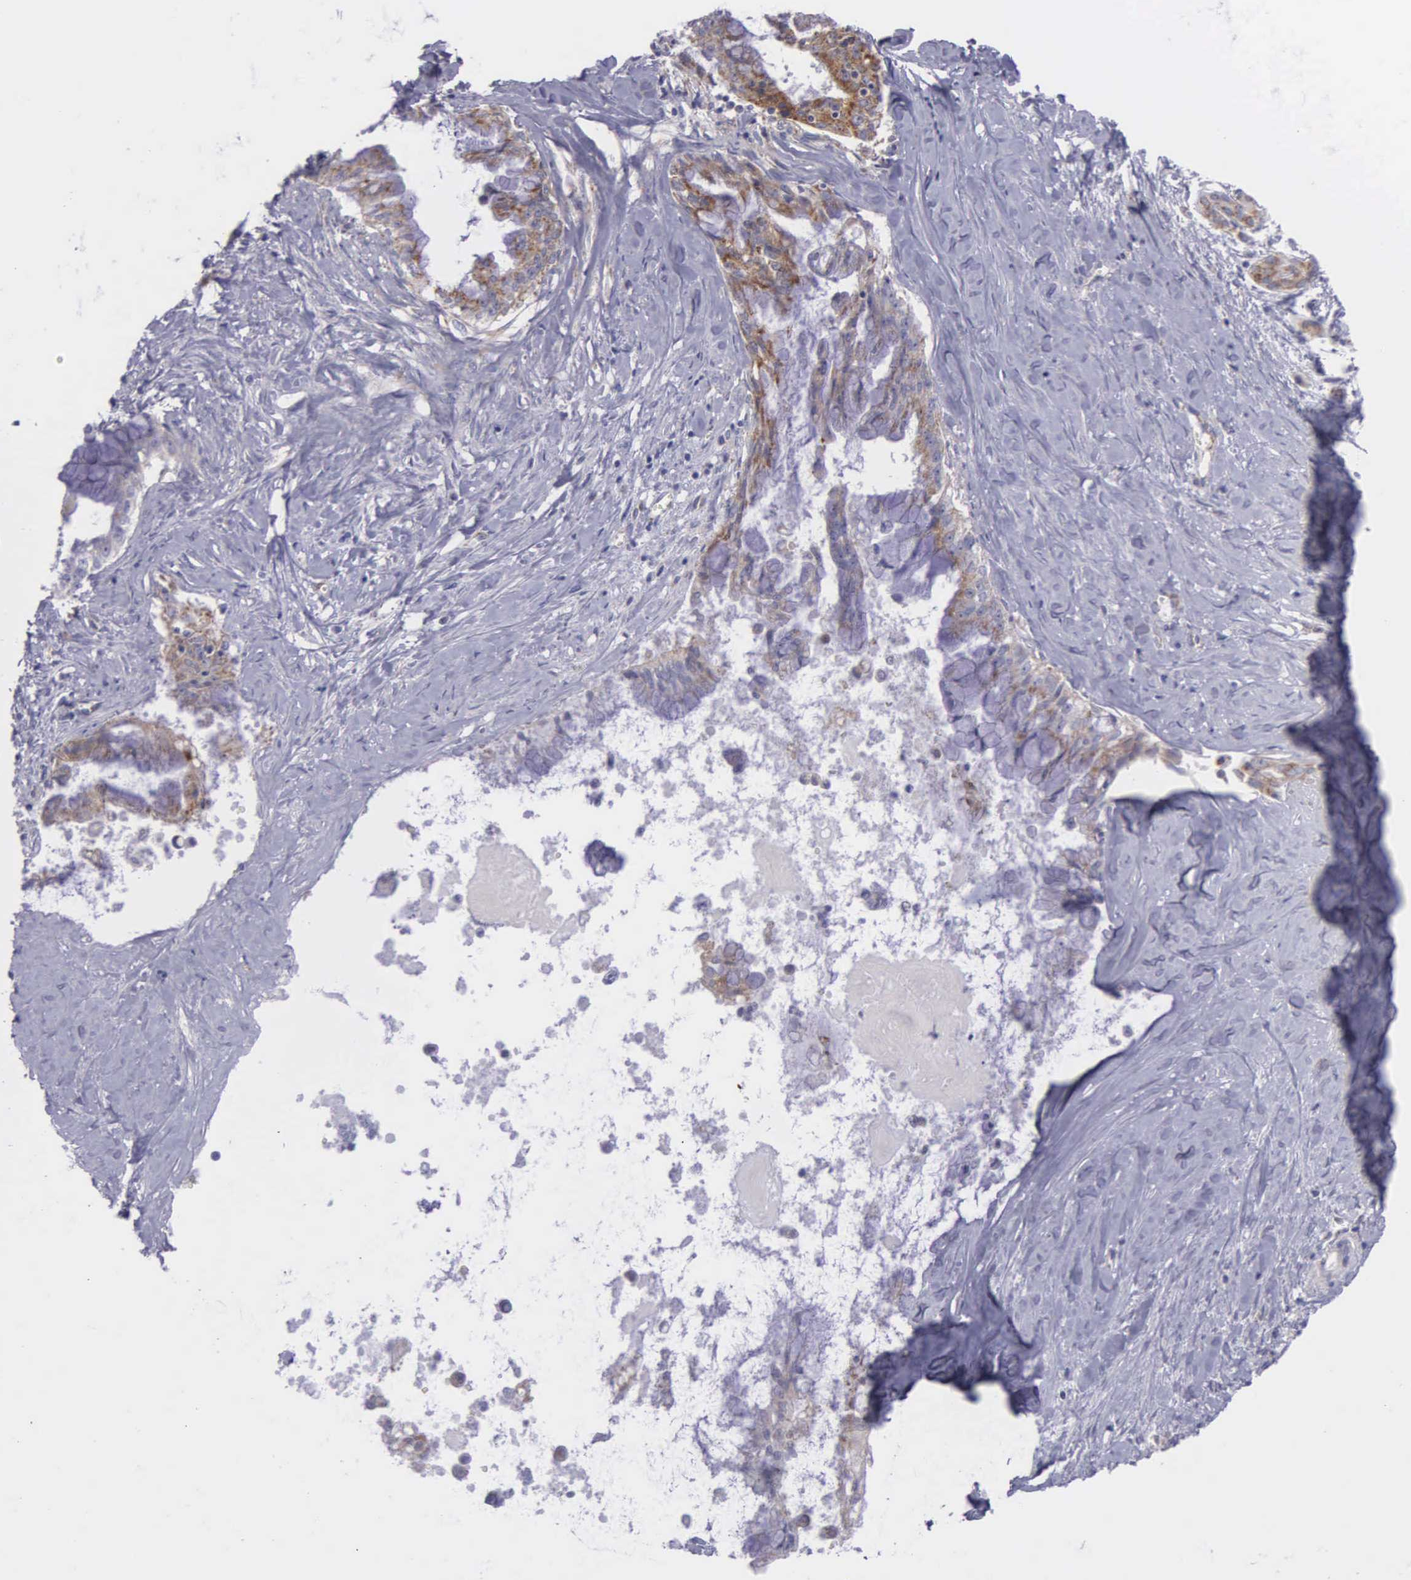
{"staining": {"intensity": "moderate", "quantity": "25%-75%", "location": "cytoplasmic/membranous"}, "tissue": "pancreatic cancer", "cell_type": "Tumor cells", "image_type": "cancer", "snomed": [{"axis": "morphology", "description": "Adenocarcinoma, NOS"}, {"axis": "topography", "description": "Pancreas"}], "caption": "Immunohistochemistry (IHC) of human adenocarcinoma (pancreatic) displays medium levels of moderate cytoplasmic/membranous staining in approximately 25%-75% of tumor cells.", "gene": "SYNJ2BP", "patient": {"sex": "male", "age": 59}}